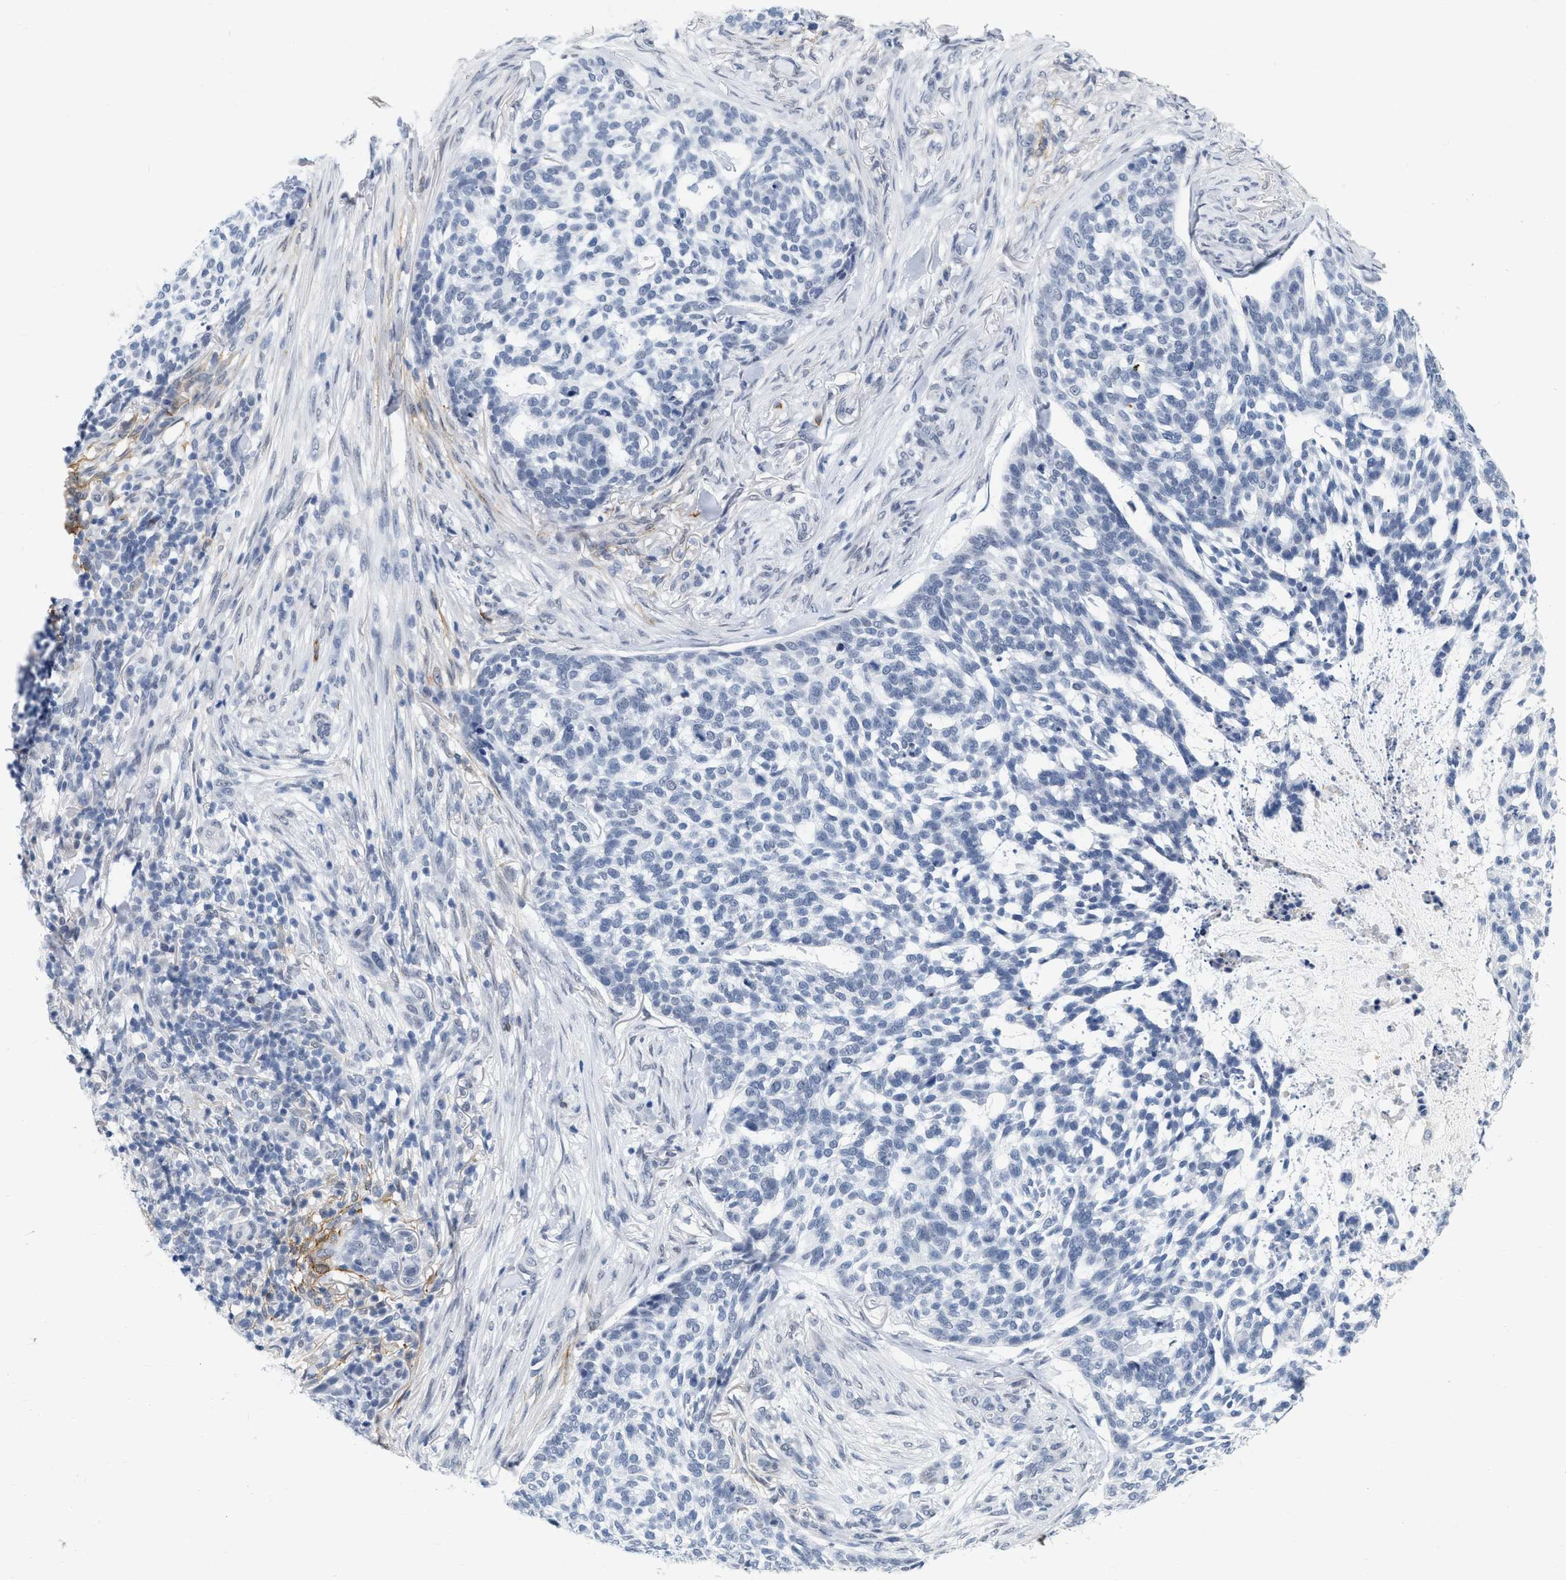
{"staining": {"intensity": "negative", "quantity": "none", "location": "none"}, "tissue": "skin cancer", "cell_type": "Tumor cells", "image_type": "cancer", "snomed": [{"axis": "morphology", "description": "Basal cell carcinoma"}, {"axis": "topography", "description": "Skin"}], "caption": "Skin cancer (basal cell carcinoma) was stained to show a protein in brown. There is no significant expression in tumor cells.", "gene": "XIRP1", "patient": {"sex": "female", "age": 64}}